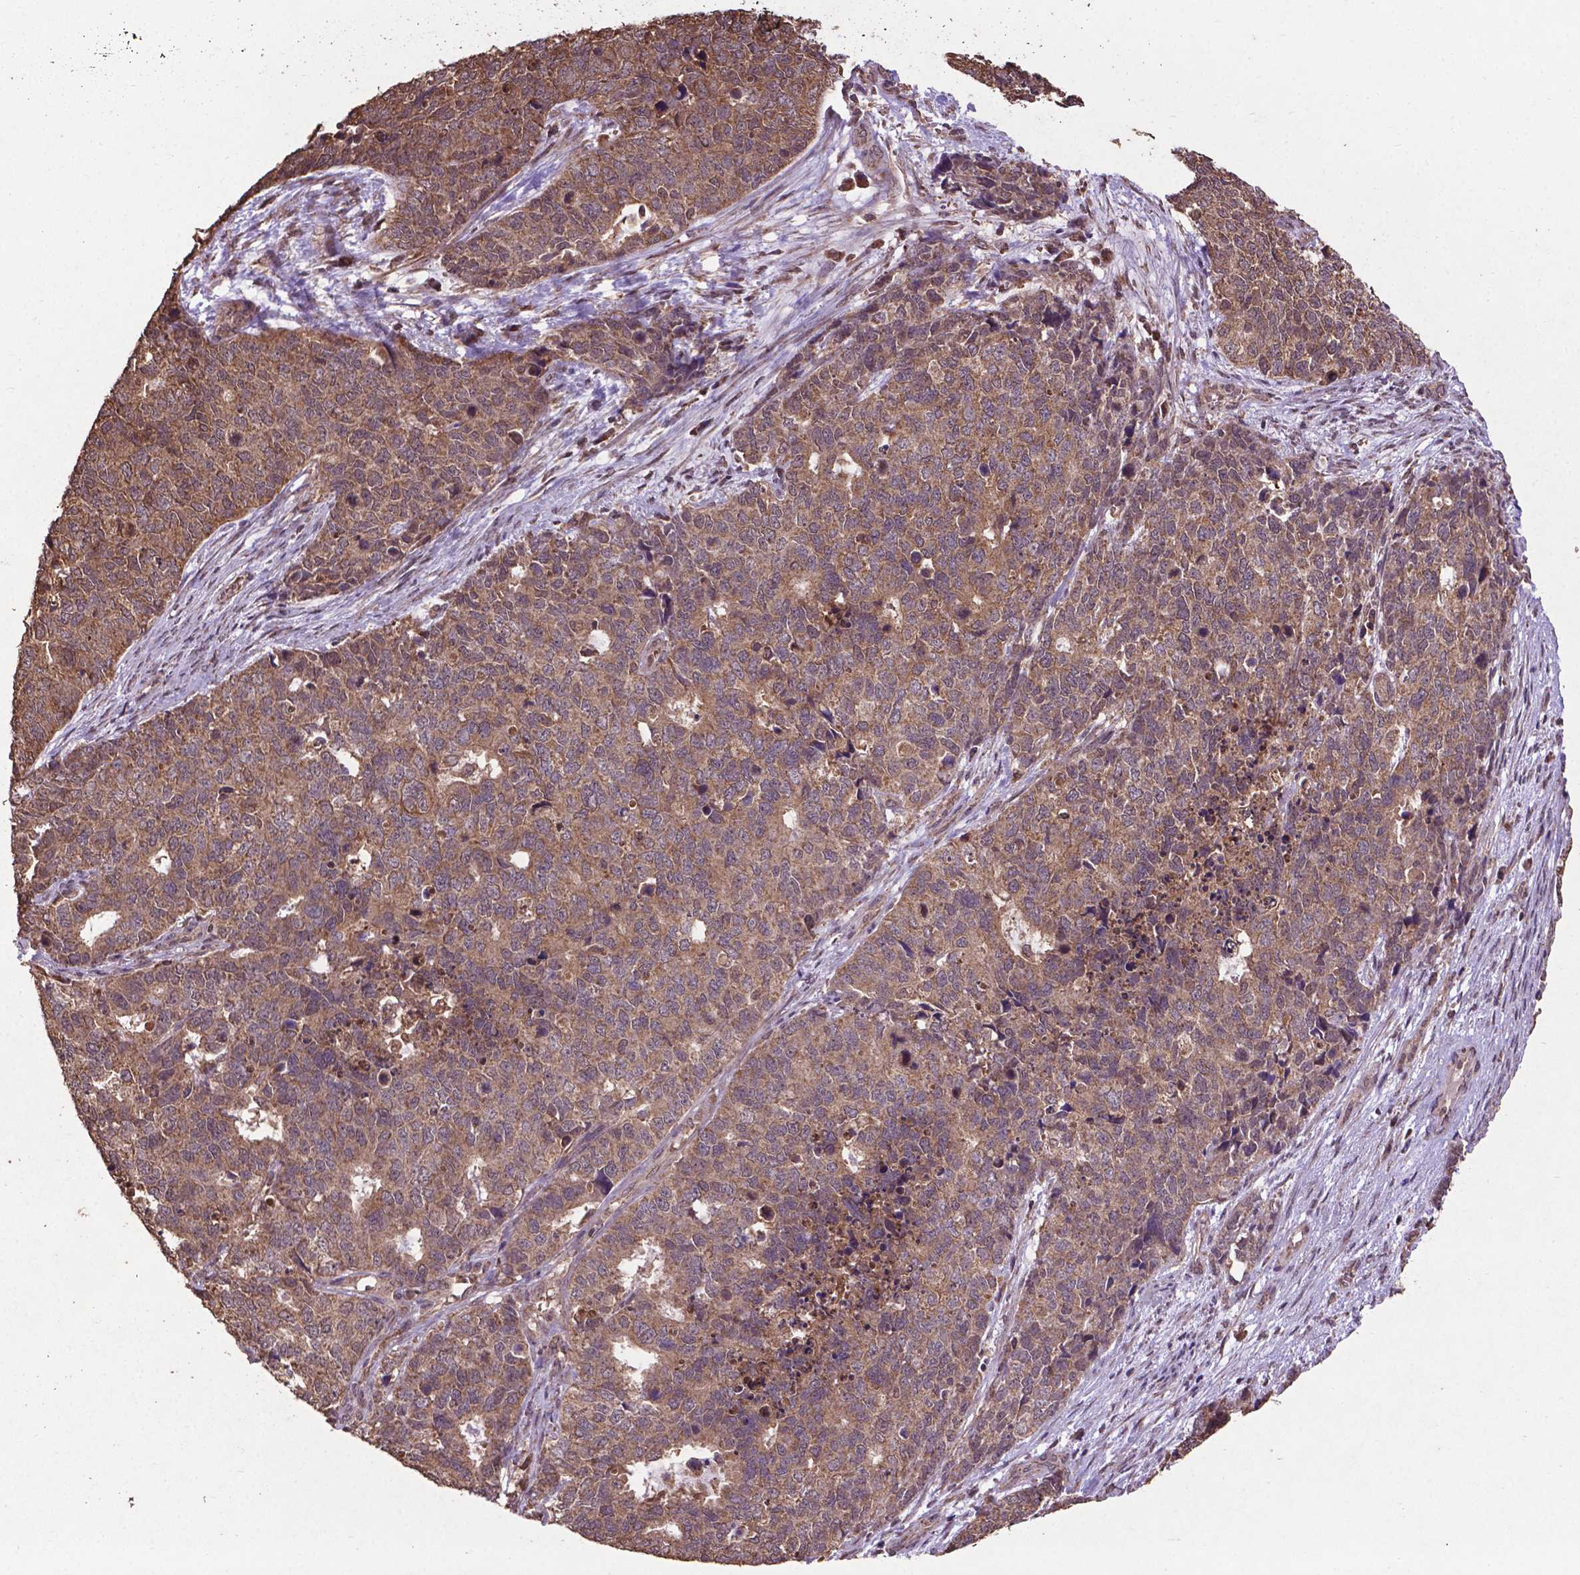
{"staining": {"intensity": "moderate", "quantity": ">75%", "location": "cytoplasmic/membranous"}, "tissue": "cervical cancer", "cell_type": "Tumor cells", "image_type": "cancer", "snomed": [{"axis": "morphology", "description": "Squamous cell carcinoma, NOS"}, {"axis": "topography", "description": "Cervix"}], "caption": "Squamous cell carcinoma (cervical) stained with a brown dye displays moderate cytoplasmic/membranous positive positivity in approximately >75% of tumor cells.", "gene": "DCAF1", "patient": {"sex": "female", "age": 63}}